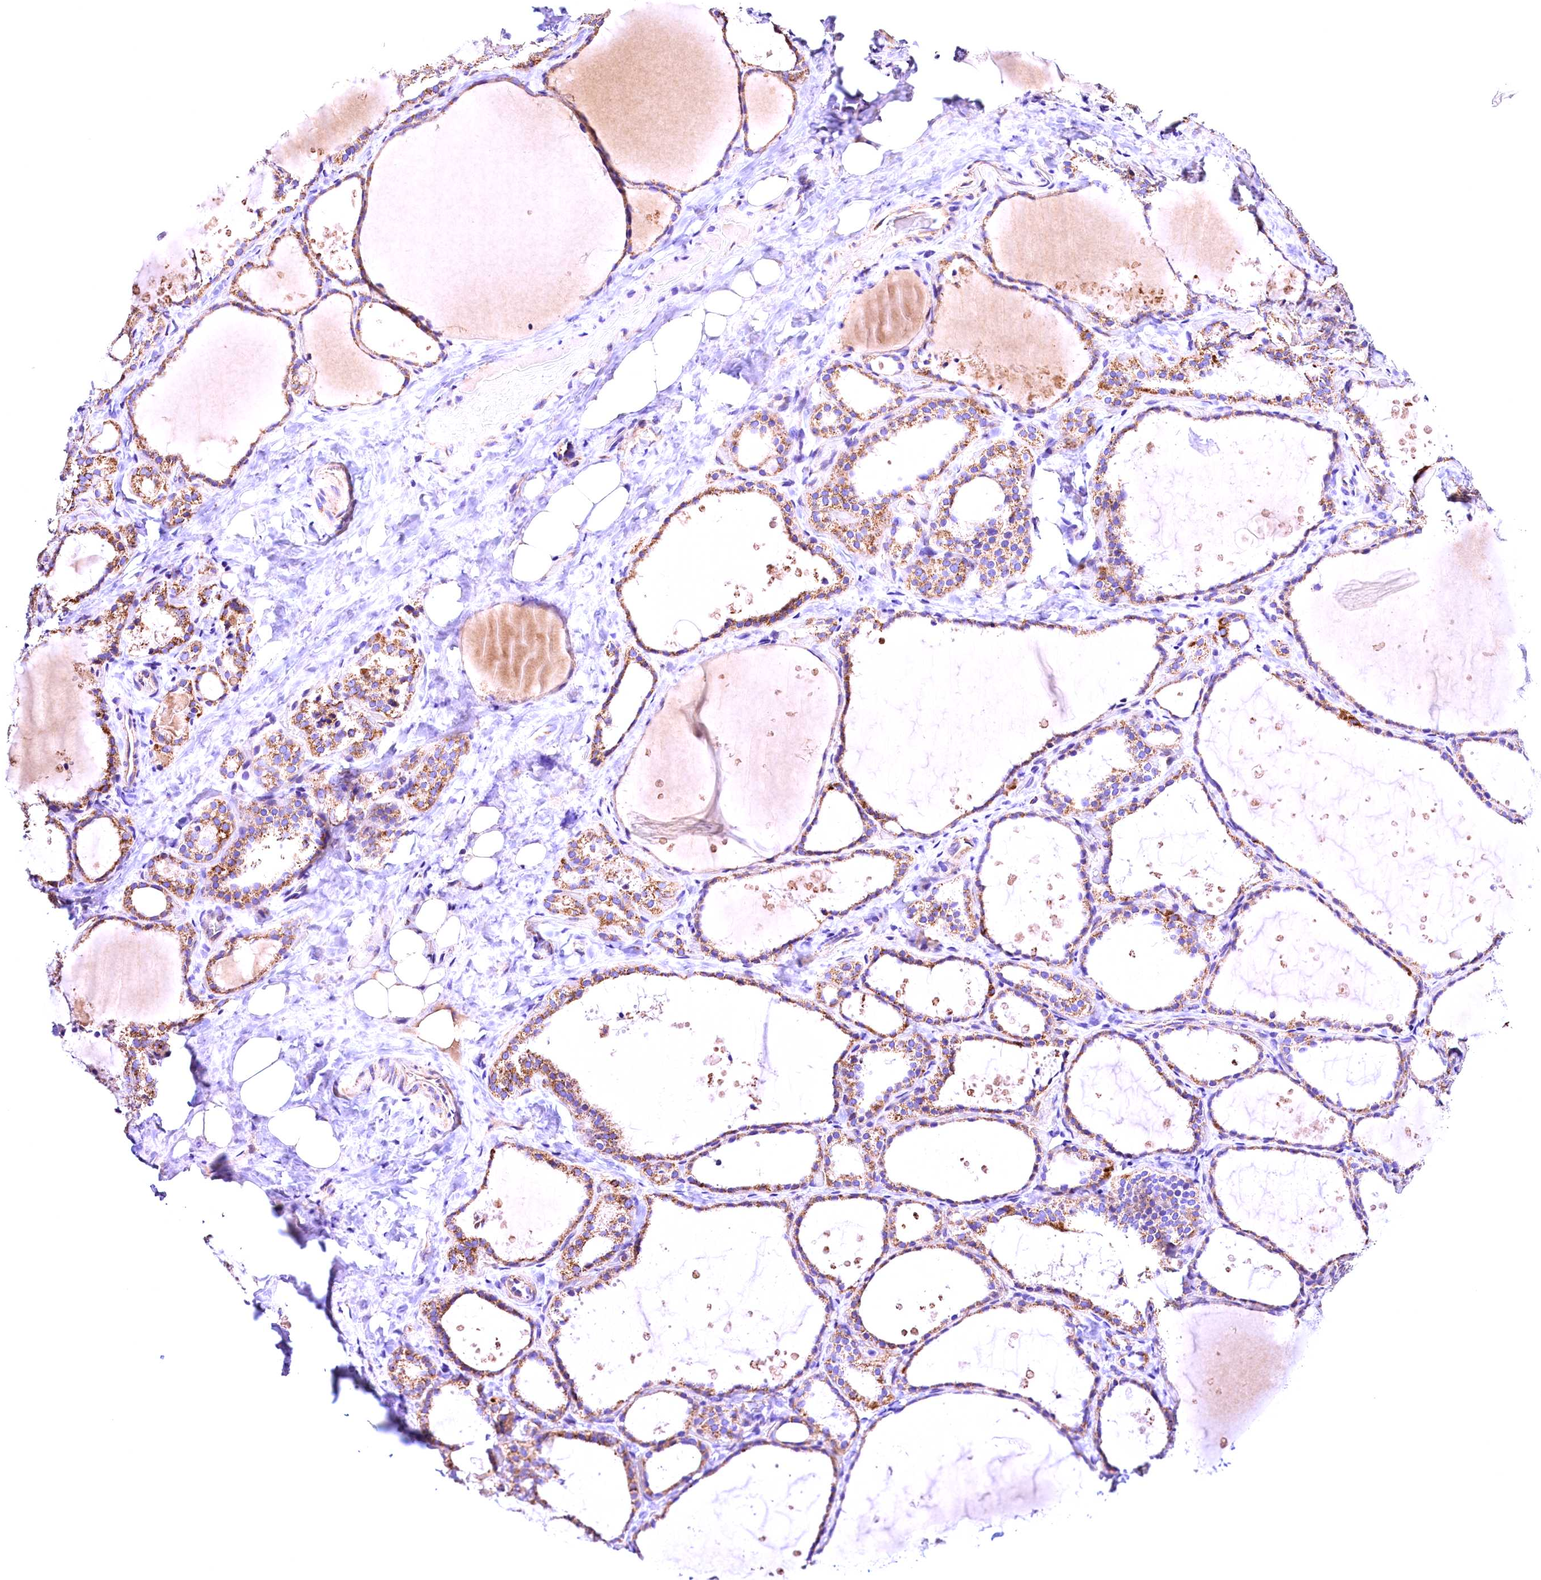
{"staining": {"intensity": "moderate", "quantity": "25%-75%", "location": "cytoplasmic/membranous"}, "tissue": "thyroid gland", "cell_type": "Glandular cells", "image_type": "normal", "snomed": [{"axis": "morphology", "description": "Normal tissue, NOS"}, {"axis": "topography", "description": "Thyroid gland"}], "caption": "Immunohistochemical staining of normal human thyroid gland reveals moderate cytoplasmic/membranous protein positivity in about 25%-75% of glandular cells.", "gene": "ACAA2", "patient": {"sex": "female", "age": 44}}